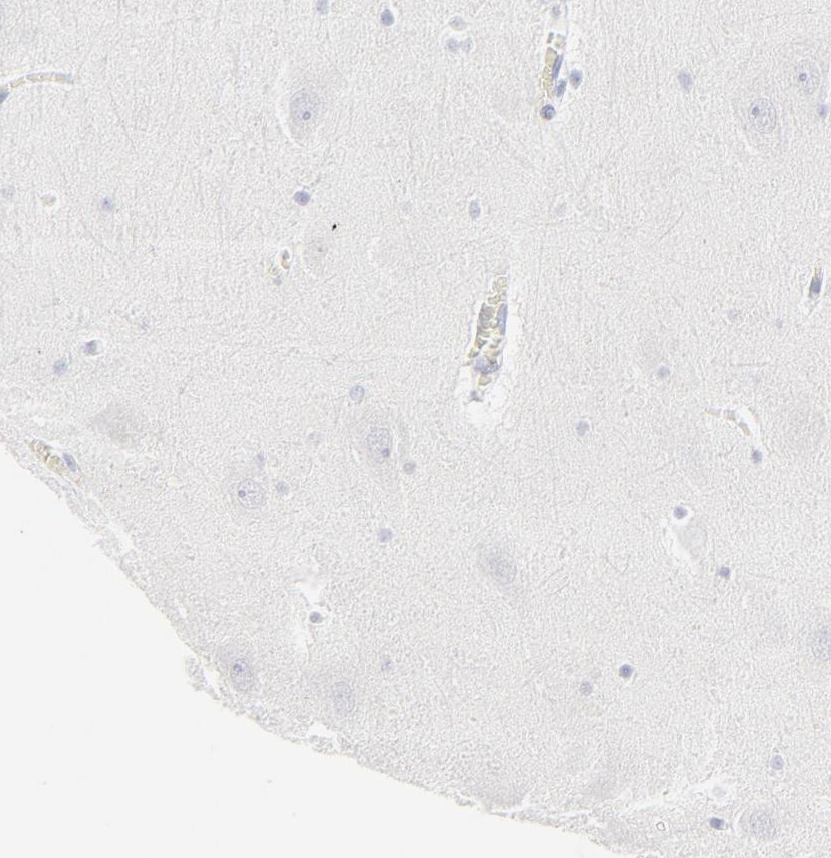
{"staining": {"intensity": "negative", "quantity": "none", "location": "none"}, "tissue": "hippocampus", "cell_type": "Glial cells", "image_type": "normal", "snomed": [{"axis": "morphology", "description": "Normal tissue, NOS"}, {"axis": "topography", "description": "Hippocampus"}], "caption": "Immunohistochemistry (IHC) photomicrograph of unremarkable hippocampus stained for a protein (brown), which shows no positivity in glial cells.", "gene": "CCR7", "patient": {"sex": "male", "age": 45}}